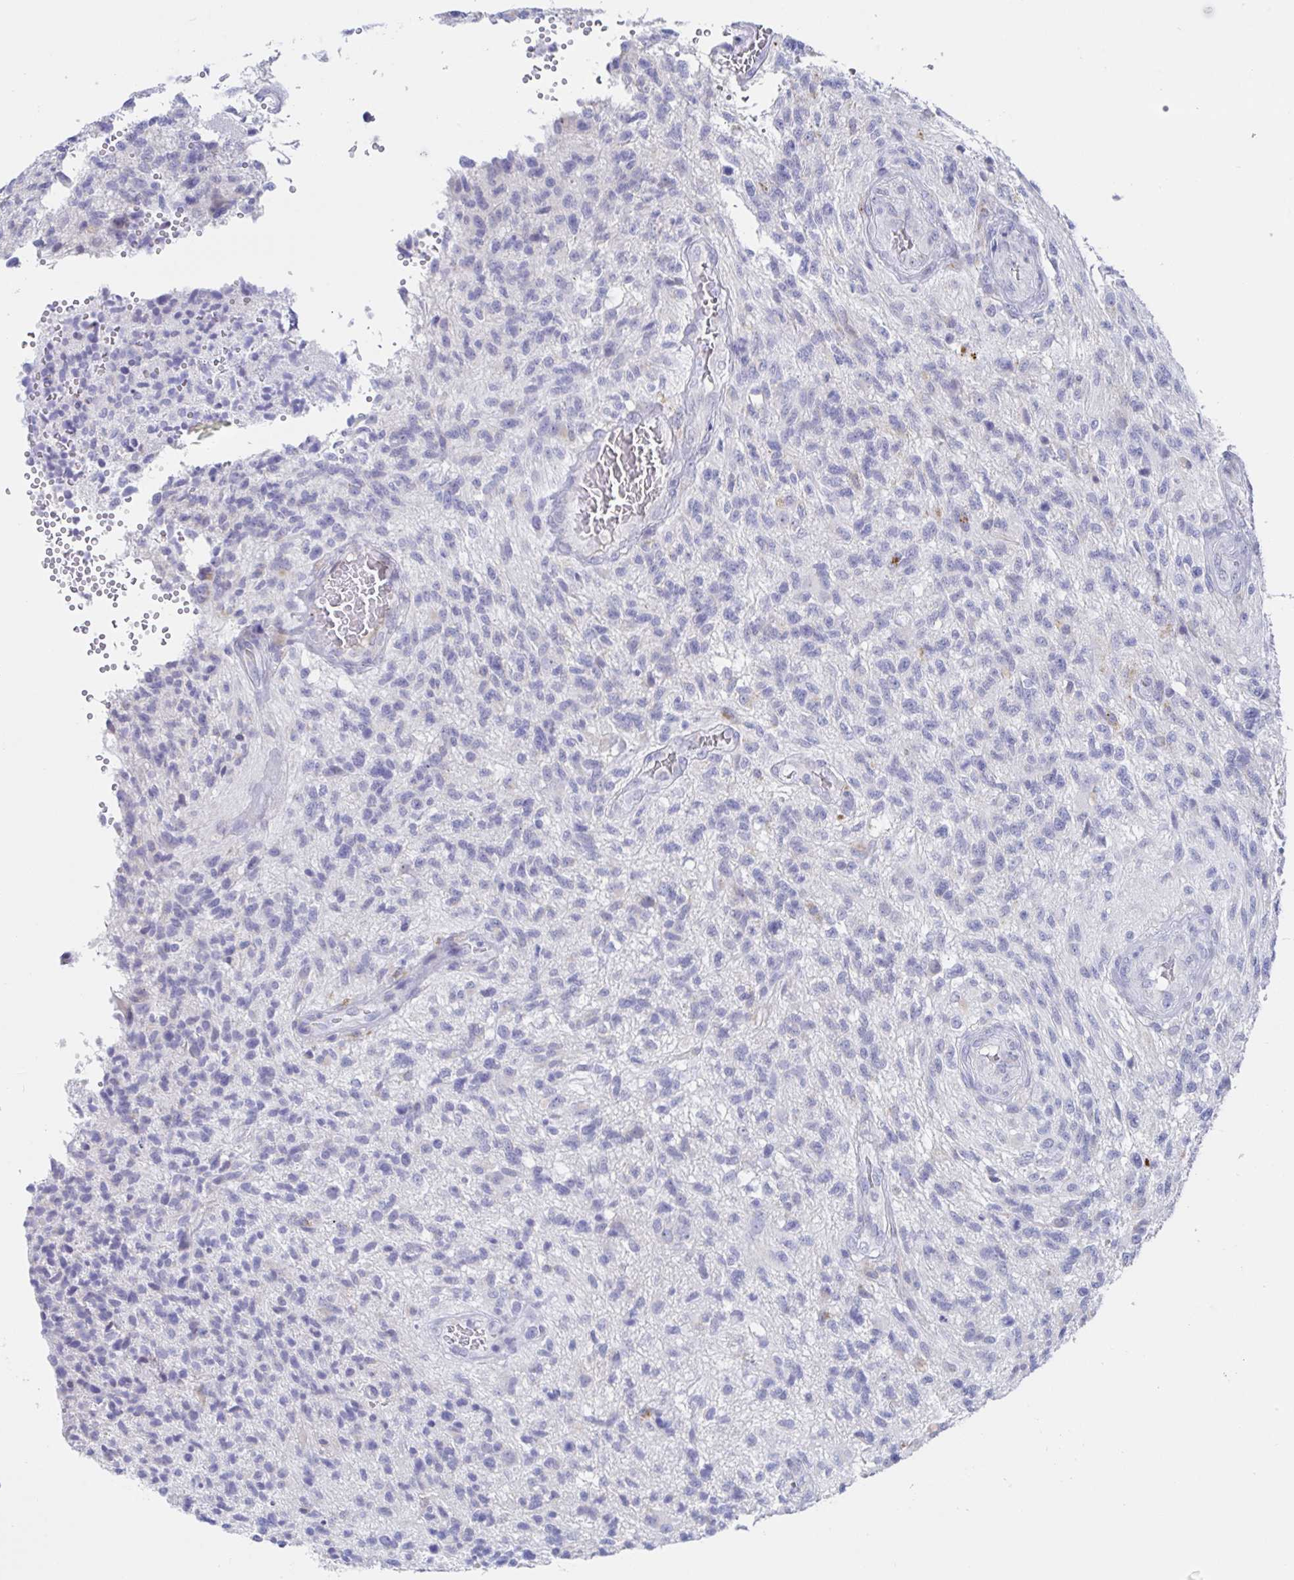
{"staining": {"intensity": "negative", "quantity": "none", "location": "none"}, "tissue": "glioma", "cell_type": "Tumor cells", "image_type": "cancer", "snomed": [{"axis": "morphology", "description": "Glioma, malignant, High grade"}, {"axis": "topography", "description": "Brain"}], "caption": "Immunohistochemistry micrograph of neoplastic tissue: human malignant high-grade glioma stained with DAB (3,3'-diaminobenzidine) displays no significant protein positivity in tumor cells. (Stains: DAB immunohistochemistry with hematoxylin counter stain, Microscopy: brightfield microscopy at high magnification).", "gene": "SIAH3", "patient": {"sex": "male", "age": 56}}